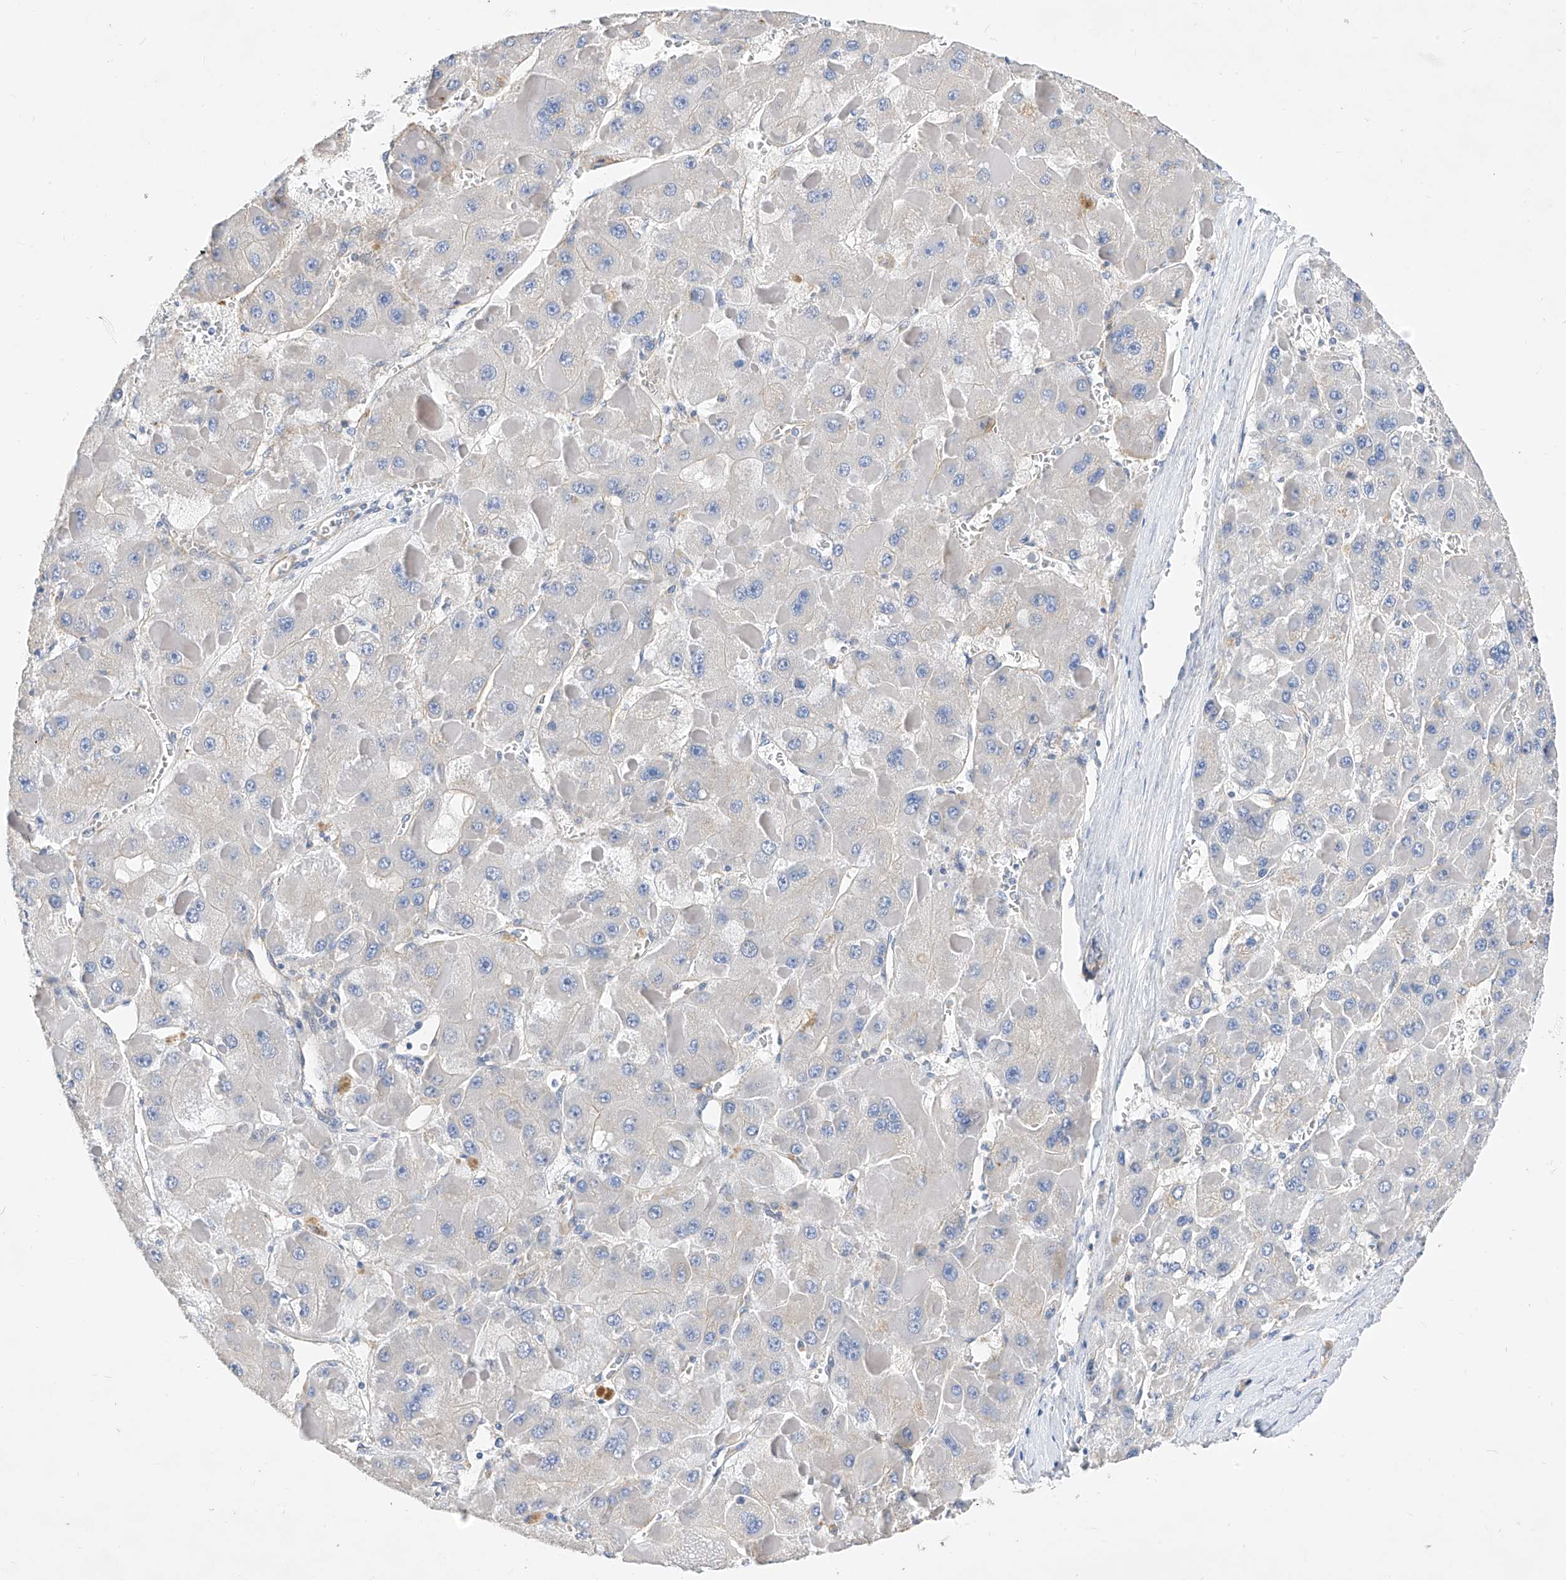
{"staining": {"intensity": "negative", "quantity": "none", "location": "none"}, "tissue": "liver cancer", "cell_type": "Tumor cells", "image_type": "cancer", "snomed": [{"axis": "morphology", "description": "Carcinoma, Hepatocellular, NOS"}, {"axis": "topography", "description": "Liver"}], "caption": "Liver cancer stained for a protein using immunohistochemistry (IHC) reveals no staining tumor cells.", "gene": "SCGB2A1", "patient": {"sex": "female", "age": 73}}